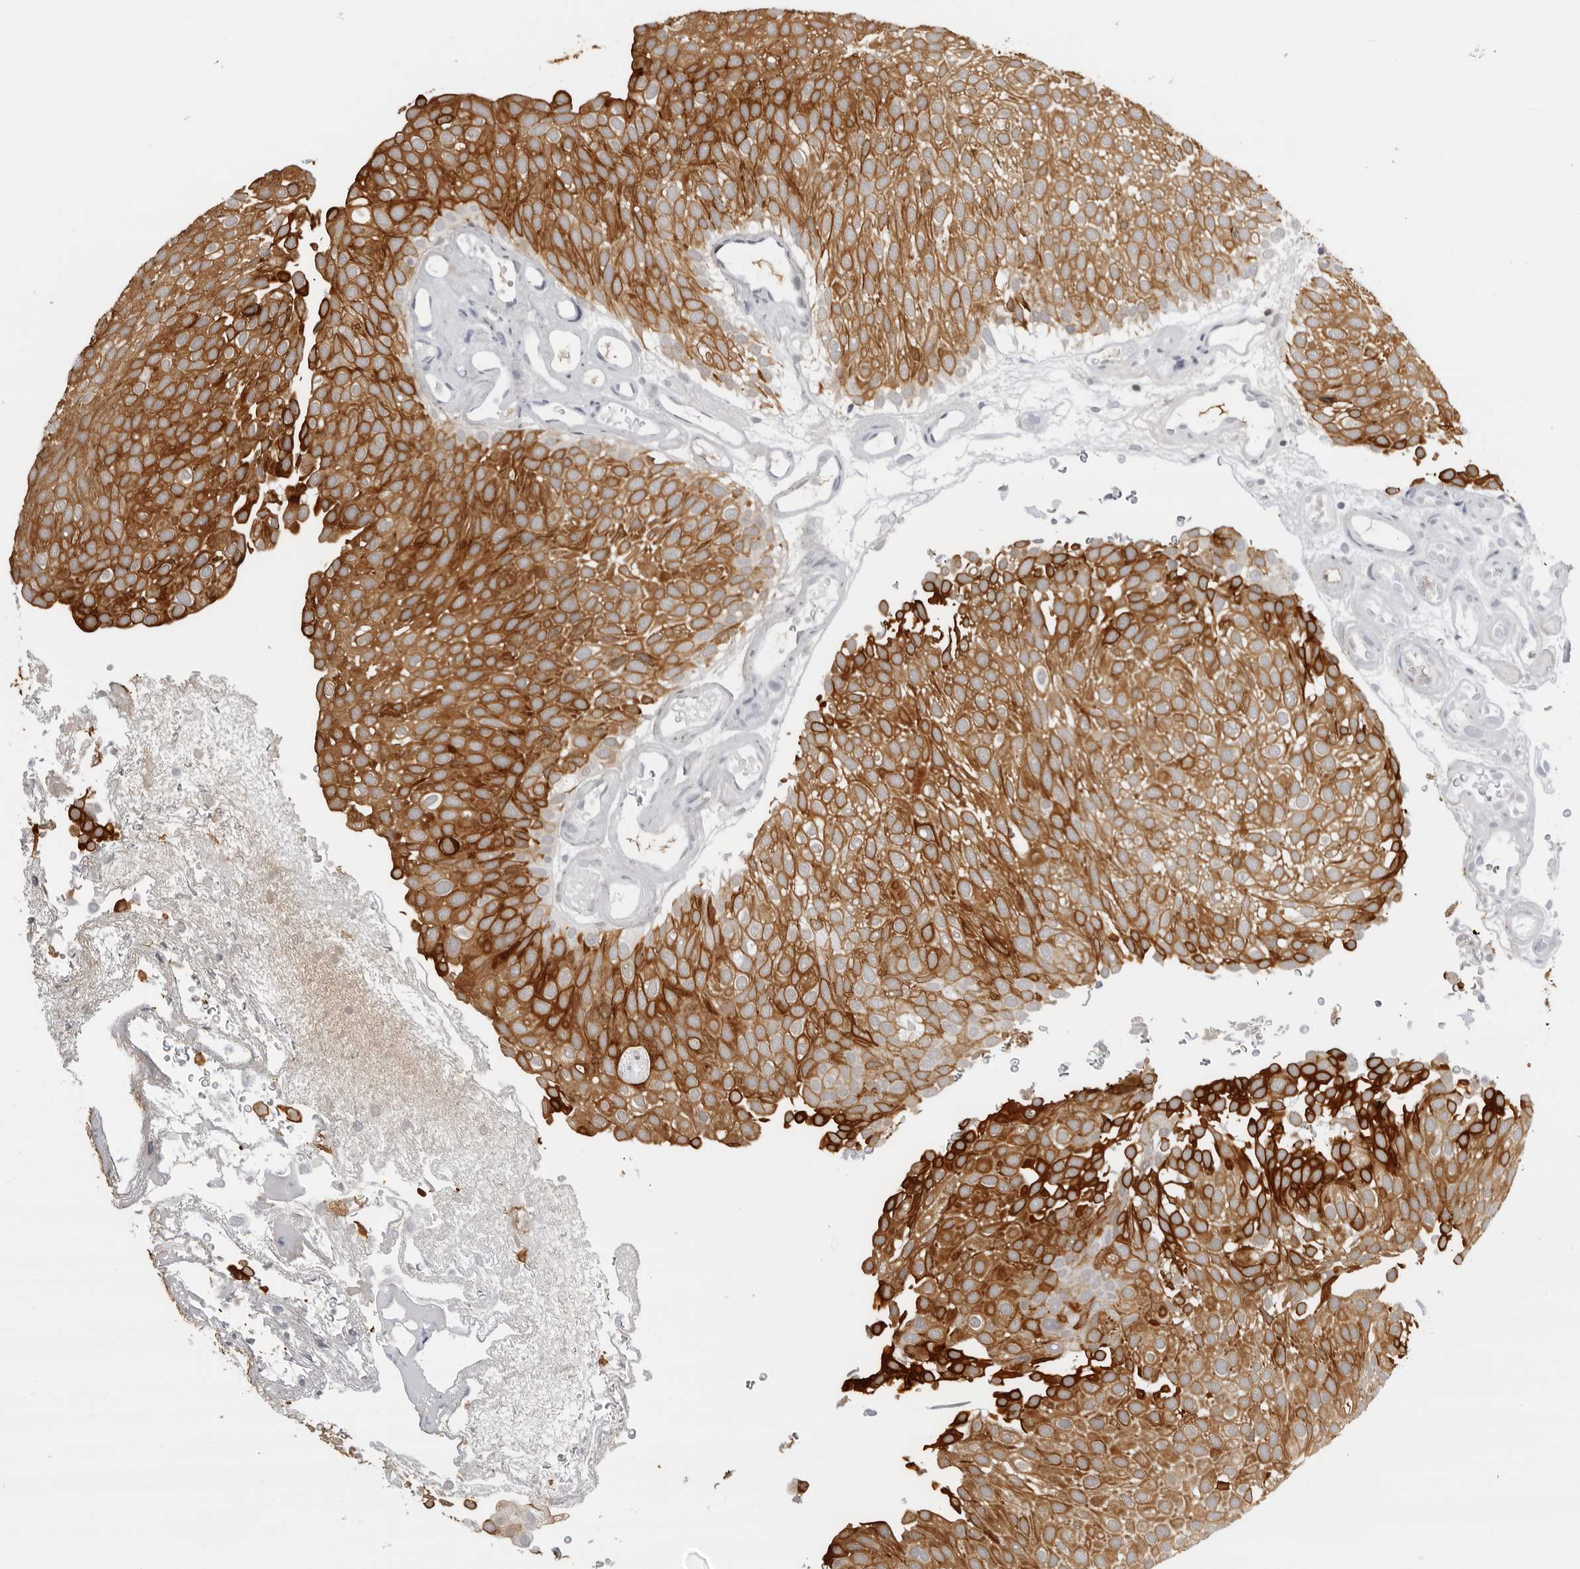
{"staining": {"intensity": "strong", "quantity": "25%-75%", "location": "cytoplasmic/membranous"}, "tissue": "urothelial cancer", "cell_type": "Tumor cells", "image_type": "cancer", "snomed": [{"axis": "morphology", "description": "Urothelial carcinoma, Low grade"}, {"axis": "topography", "description": "Urinary bladder"}], "caption": "Immunohistochemical staining of urothelial carcinoma (low-grade) reveals high levels of strong cytoplasmic/membranous protein staining in approximately 25%-75% of tumor cells.", "gene": "SERPINF2", "patient": {"sex": "male", "age": 78}}